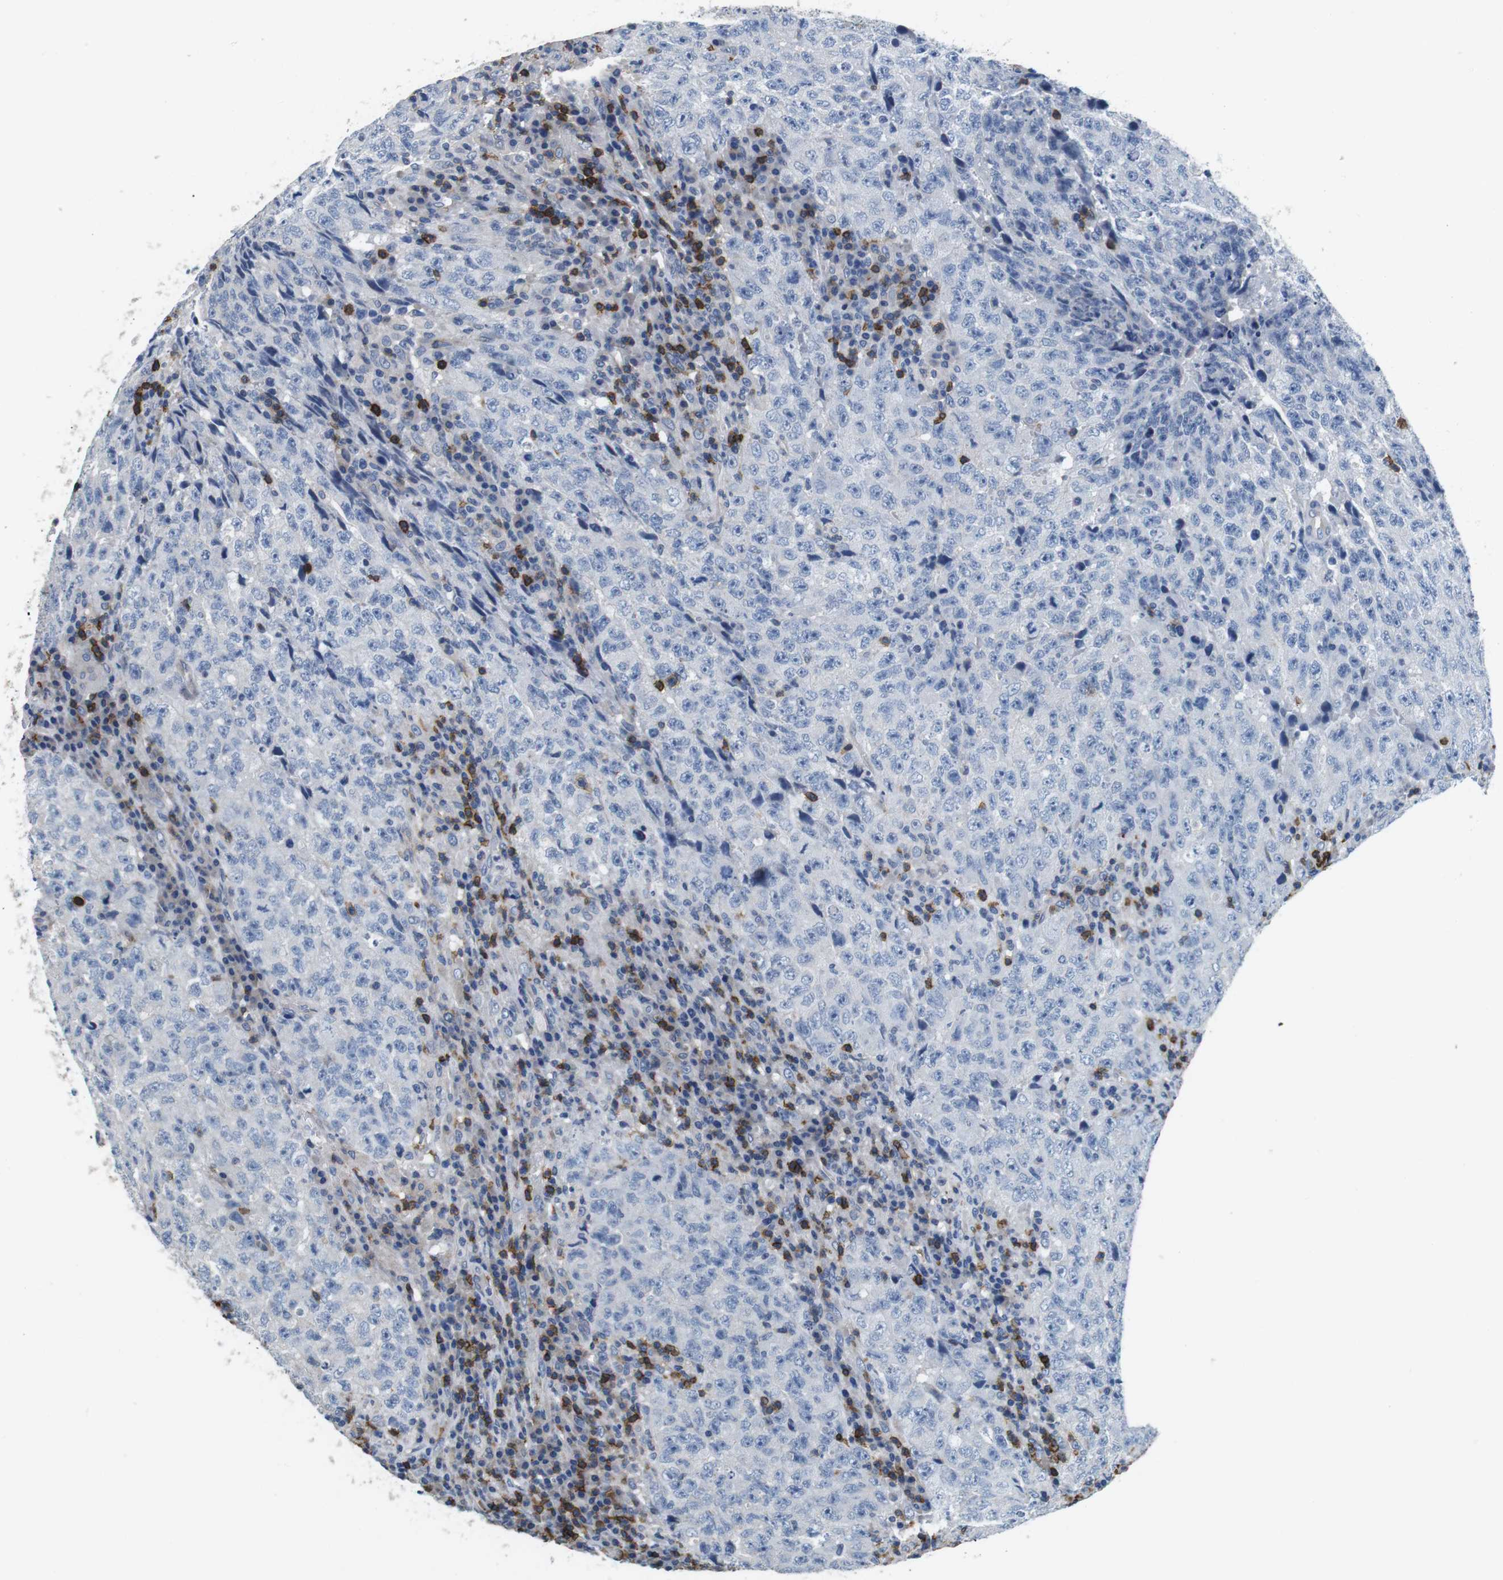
{"staining": {"intensity": "negative", "quantity": "none", "location": "none"}, "tissue": "testis cancer", "cell_type": "Tumor cells", "image_type": "cancer", "snomed": [{"axis": "morphology", "description": "Necrosis, NOS"}, {"axis": "morphology", "description": "Carcinoma, Embryonal, NOS"}, {"axis": "topography", "description": "Testis"}], "caption": "Human testis cancer stained for a protein using immunohistochemistry (IHC) reveals no expression in tumor cells.", "gene": "CD6", "patient": {"sex": "male", "age": 19}}